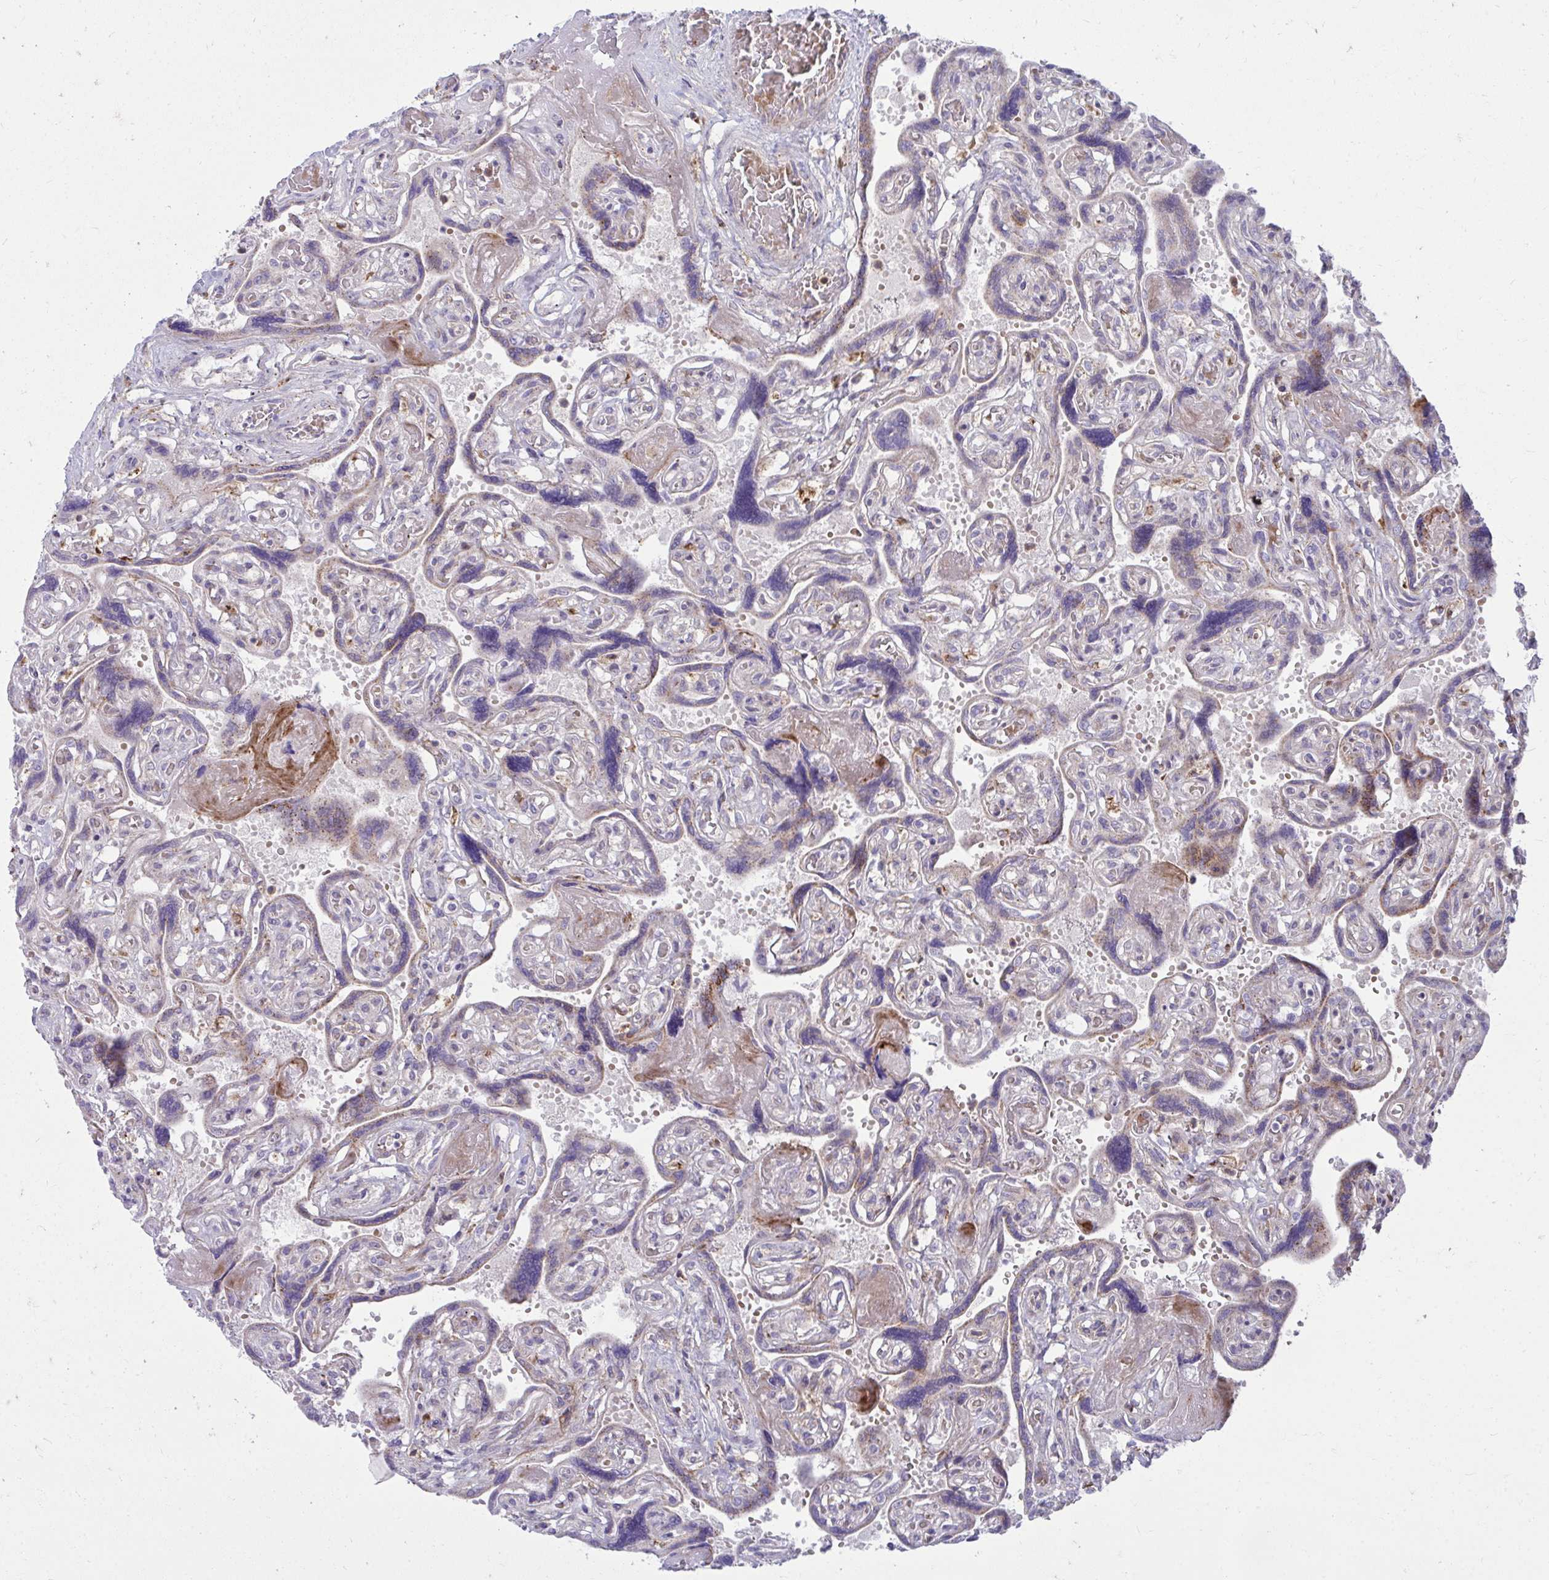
{"staining": {"intensity": "weak", "quantity": "<25%", "location": "cytoplasmic/membranous"}, "tissue": "placenta", "cell_type": "Decidual cells", "image_type": "normal", "snomed": [{"axis": "morphology", "description": "Normal tissue, NOS"}, {"axis": "topography", "description": "Placenta"}], "caption": "This micrograph is of benign placenta stained with immunohistochemistry to label a protein in brown with the nuclei are counter-stained blue. There is no staining in decidual cells.", "gene": "C16orf54", "patient": {"sex": "female", "age": 32}}